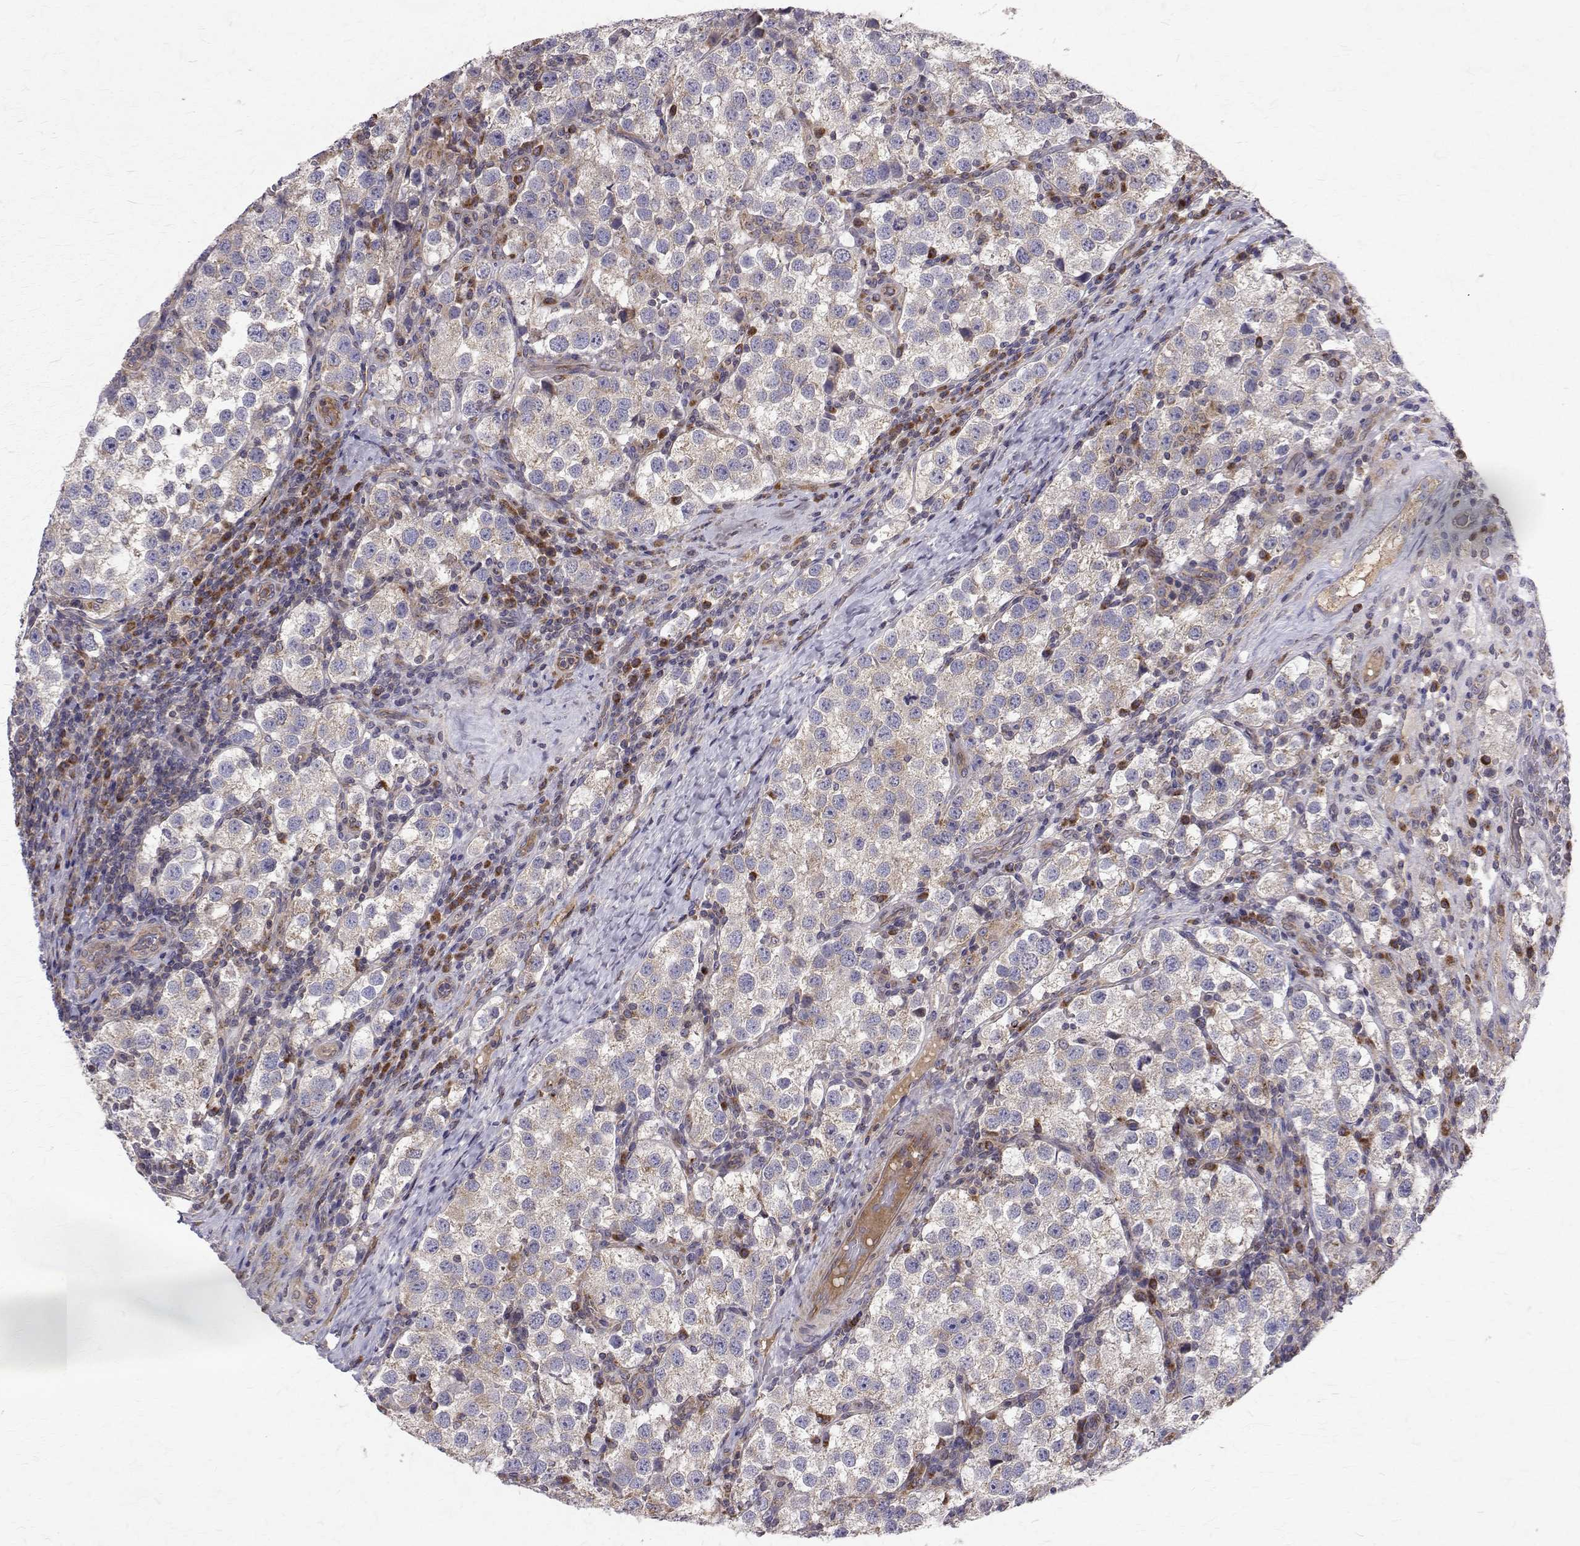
{"staining": {"intensity": "weak", "quantity": "<25%", "location": "cytoplasmic/membranous"}, "tissue": "testis cancer", "cell_type": "Tumor cells", "image_type": "cancer", "snomed": [{"axis": "morphology", "description": "Seminoma, NOS"}, {"axis": "topography", "description": "Testis"}], "caption": "Immunohistochemical staining of human testis cancer (seminoma) shows no significant positivity in tumor cells.", "gene": "ARFGAP1", "patient": {"sex": "male", "age": 37}}